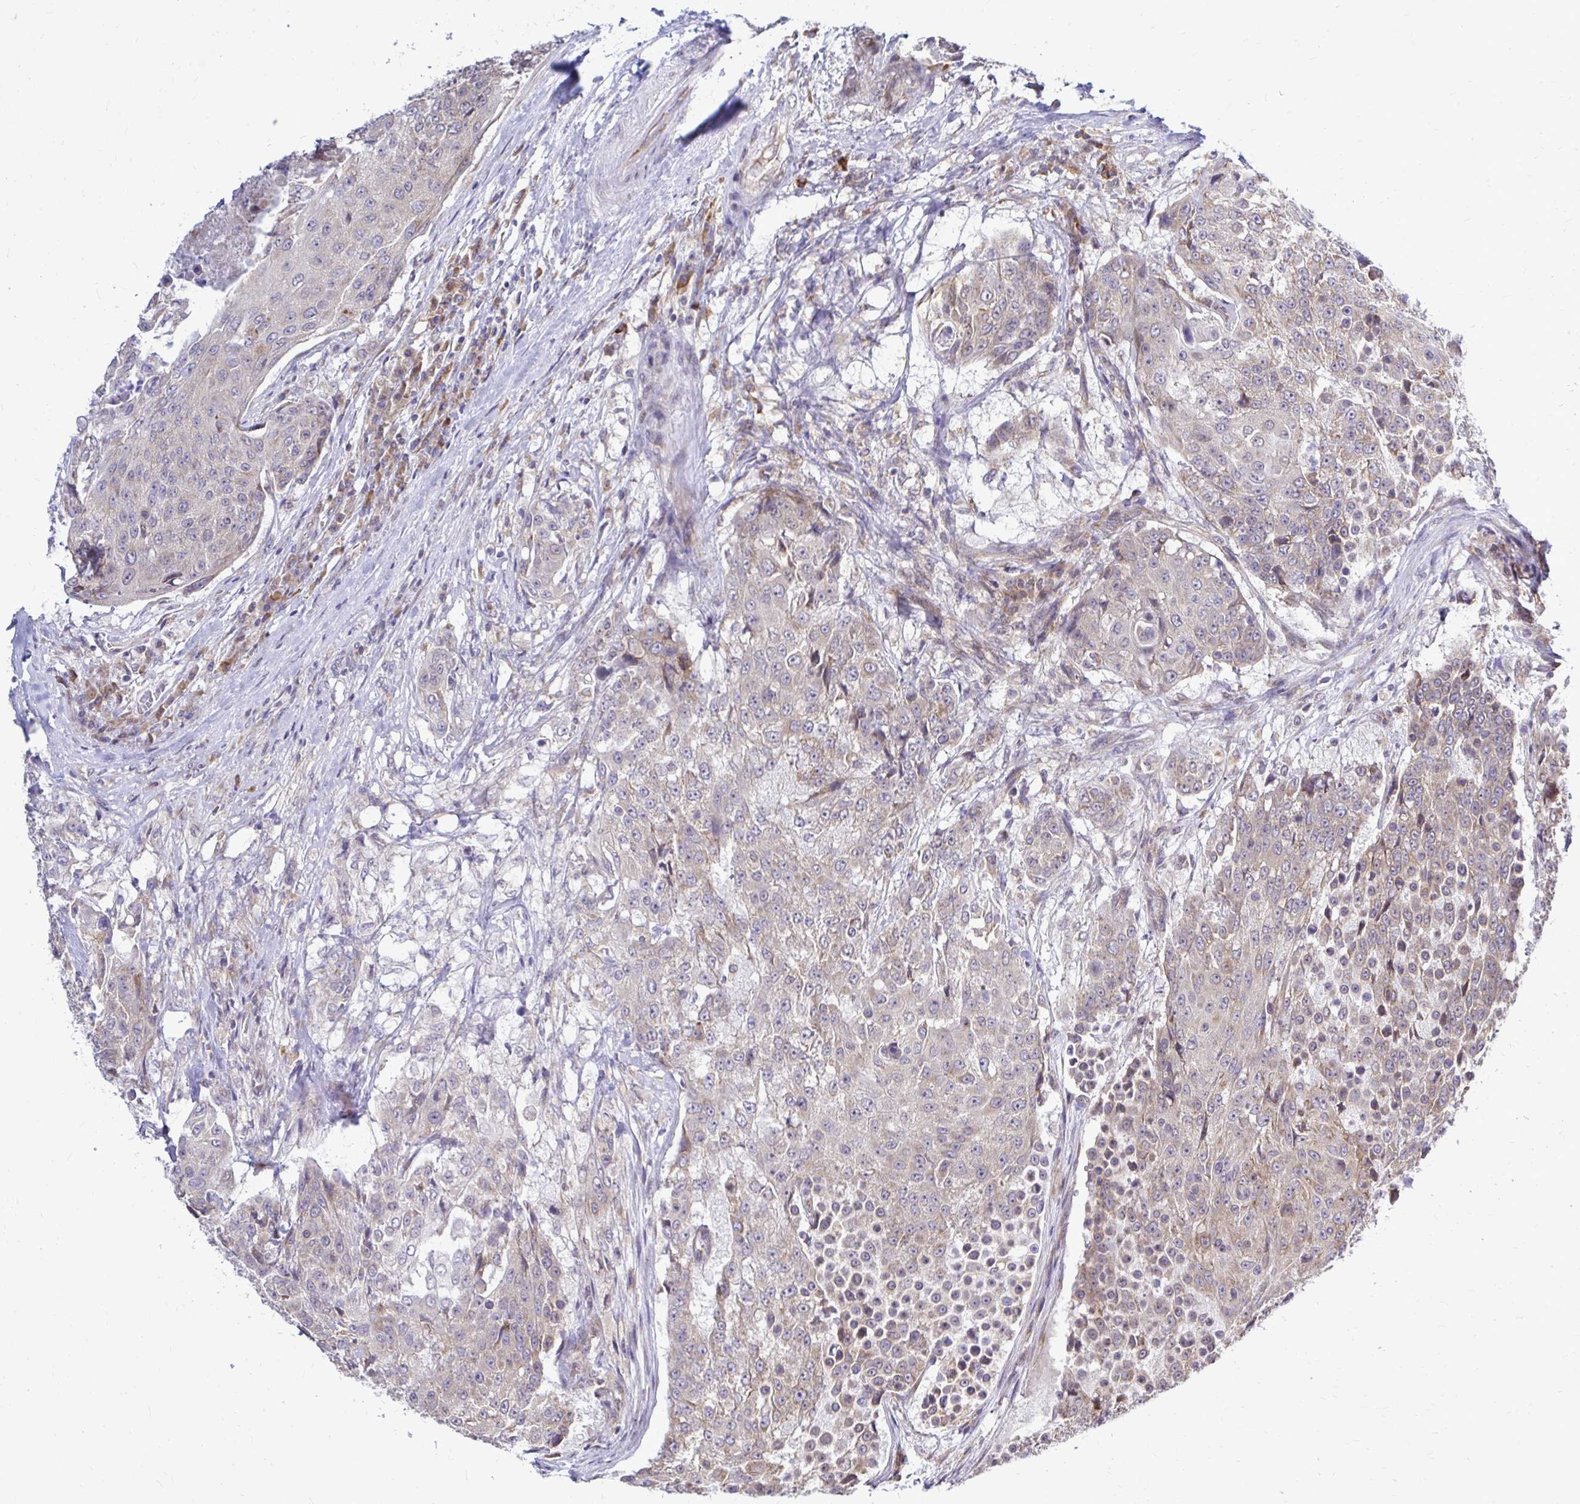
{"staining": {"intensity": "negative", "quantity": "none", "location": "none"}, "tissue": "urothelial cancer", "cell_type": "Tumor cells", "image_type": "cancer", "snomed": [{"axis": "morphology", "description": "Urothelial carcinoma, High grade"}, {"axis": "topography", "description": "Urinary bladder"}], "caption": "Immunohistochemistry histopathology image of neoplastic tissue: human urothelial cancer stained with DAB displays no significant protein positivity in tumor cells.", "gene": "FMR1", "patient": {"sex": "female", "age": 63}}